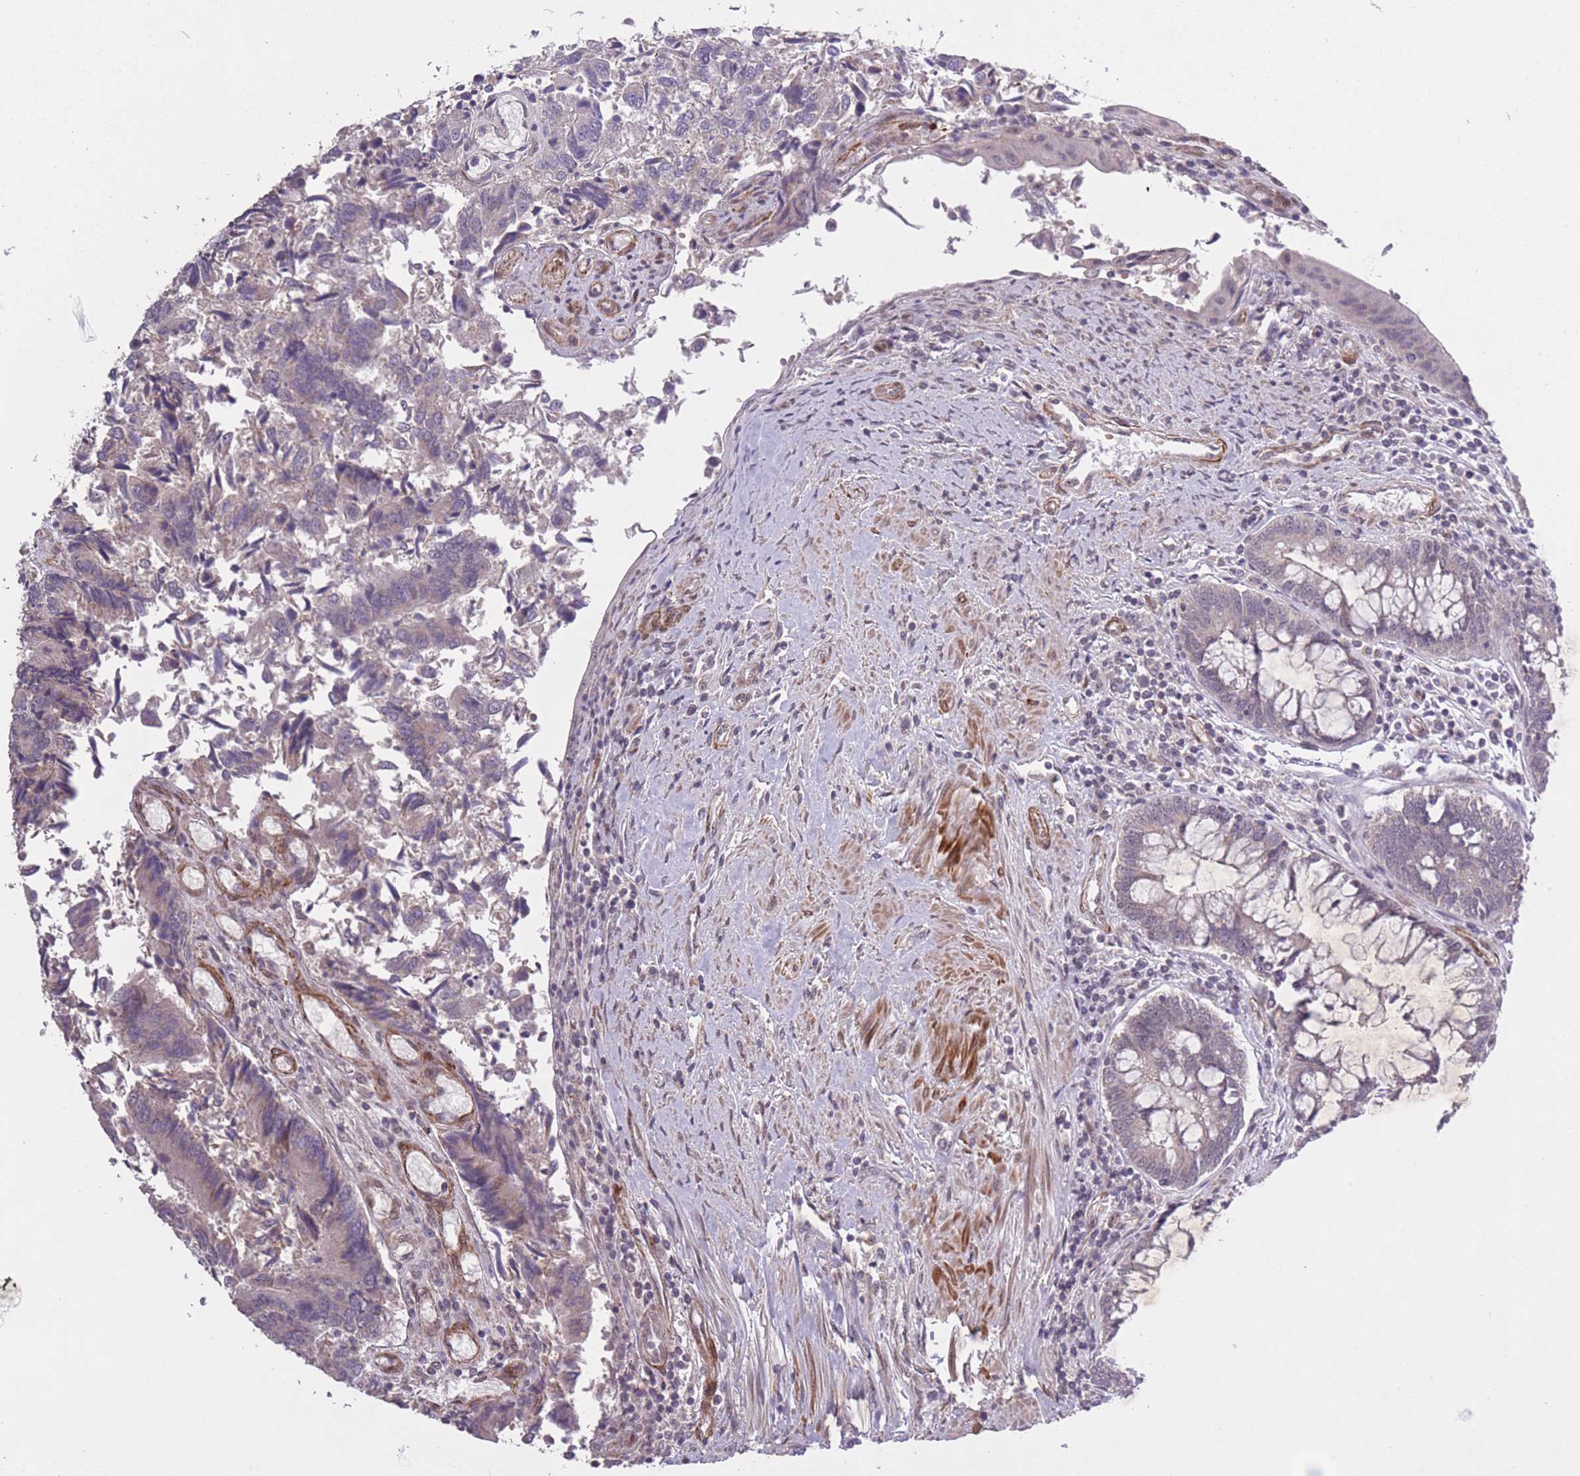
{"staining": {"intensity": "negative", "quantity": "none", "location": "none"}, "tissue": "colorectal cancer", "cell_type": "Tumor cells", "image_type": "cancer", "snomed": [{"axis": "morphology", "description": "Adenocarcinoma, NOS"}, {"axis": "topography", "description": "Colon"}], "caption": "IHC of adenocarcinoma (colorectal) displays no expression in tumor cells.", "gene": "CBX6", "patient": {"sex": "female", "age": 67}}